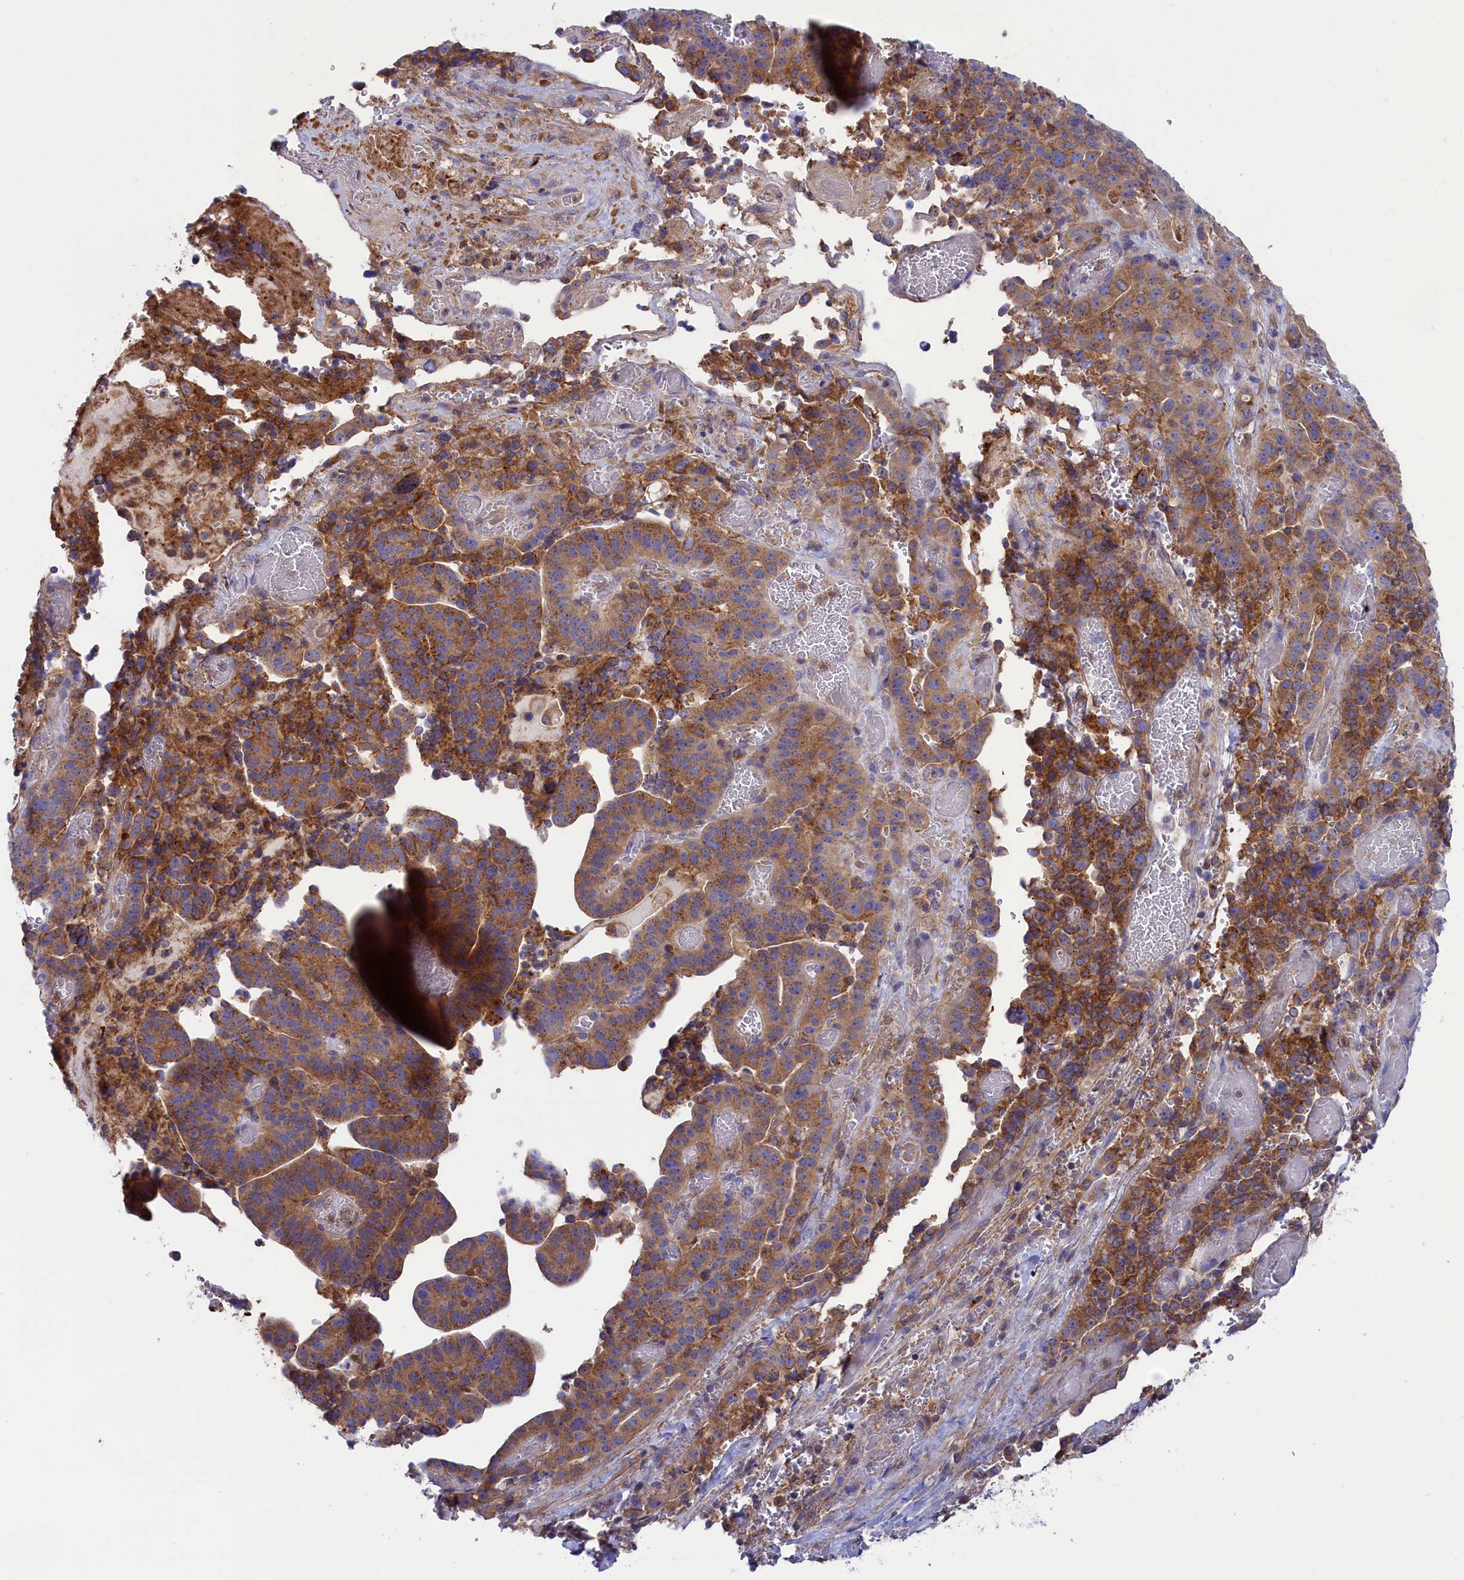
{"staining": {"intensity": "moderate", "quantity": ">75%", "location": "cytoplasmic/membranous"}, "tissue": "stomach cancer", "cell_type": "Tumor cells", "image_type": "cancer", "snomed": [{"axis": "morphology", "description": "Adenocarcinoma, NOS"}, {"axis": "topography", "description": "Stomach"}], "caption": "Stomach adenocarcinoma stained for a protein (brown) reveals moderate cytoplasmic/membranous positive staining in about >75% of tumor cells.", "gene": "SCAMP4", "patient": {"sex": "male", "age": 48}}